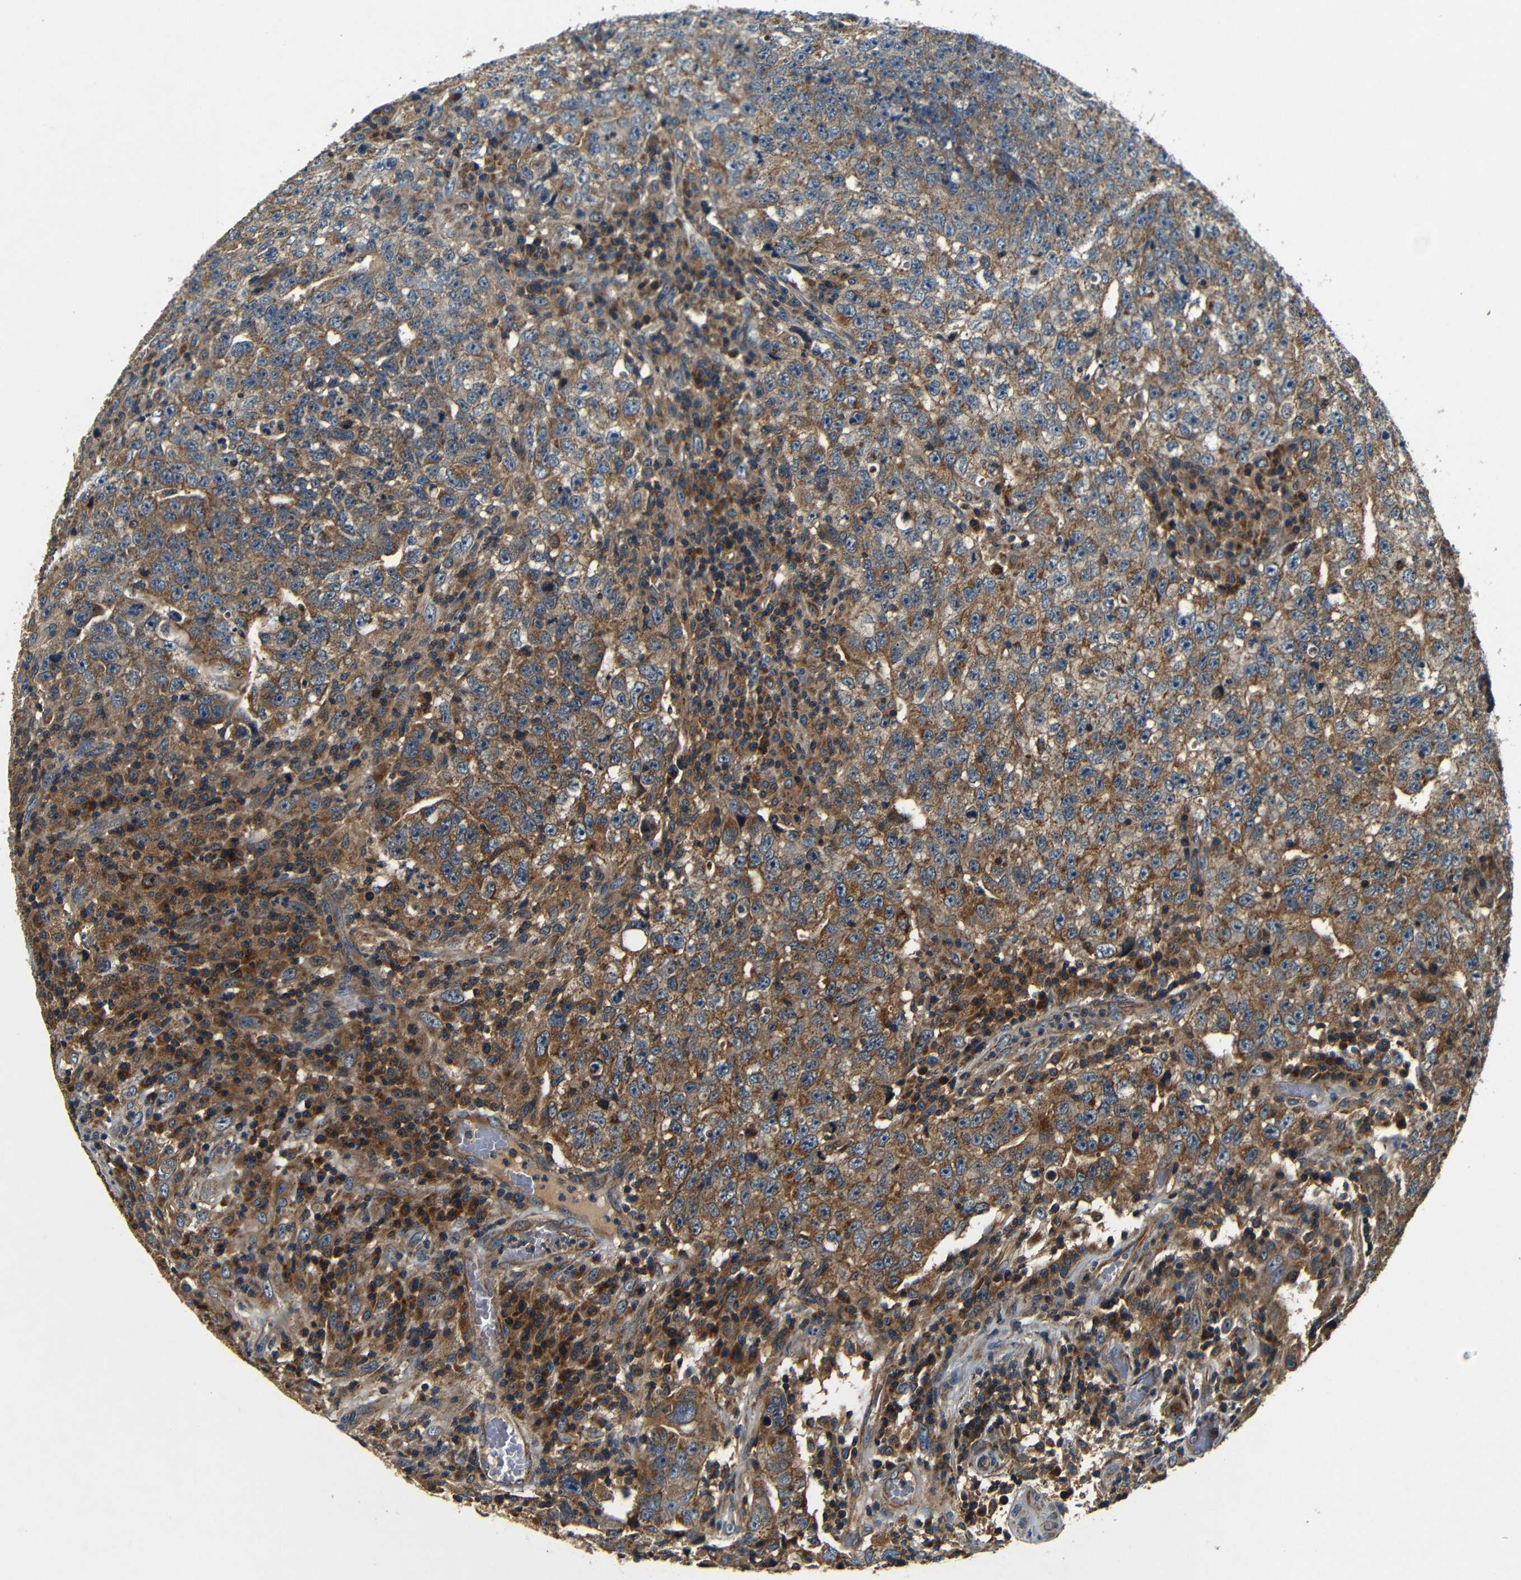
{"staining": {"intensity": "moderate", "quantity": ">75%", "location": "cytoplasmic/membranous"}, "tissue": "testis cancer", "cell_type": "Tumor cells", "image_type": "cancer", "snomed": [{"axis": "morphology", "description": "Necrosis, NOS"}, {"axis": "morphology", "description": "Carcinoma, Embryonal, NOS"}, {"axis": "topography", "description": "Testis"}], "caption": "This photomicrograph shows immunohistochemistry (IHC) staining of testis embryonal carcinoma, with medium moderate cytoplasmic/membranous positivity in about >75% of tumor cells.", "gene": "MTX1", "patient": {"sex": "male", "age": 19}}